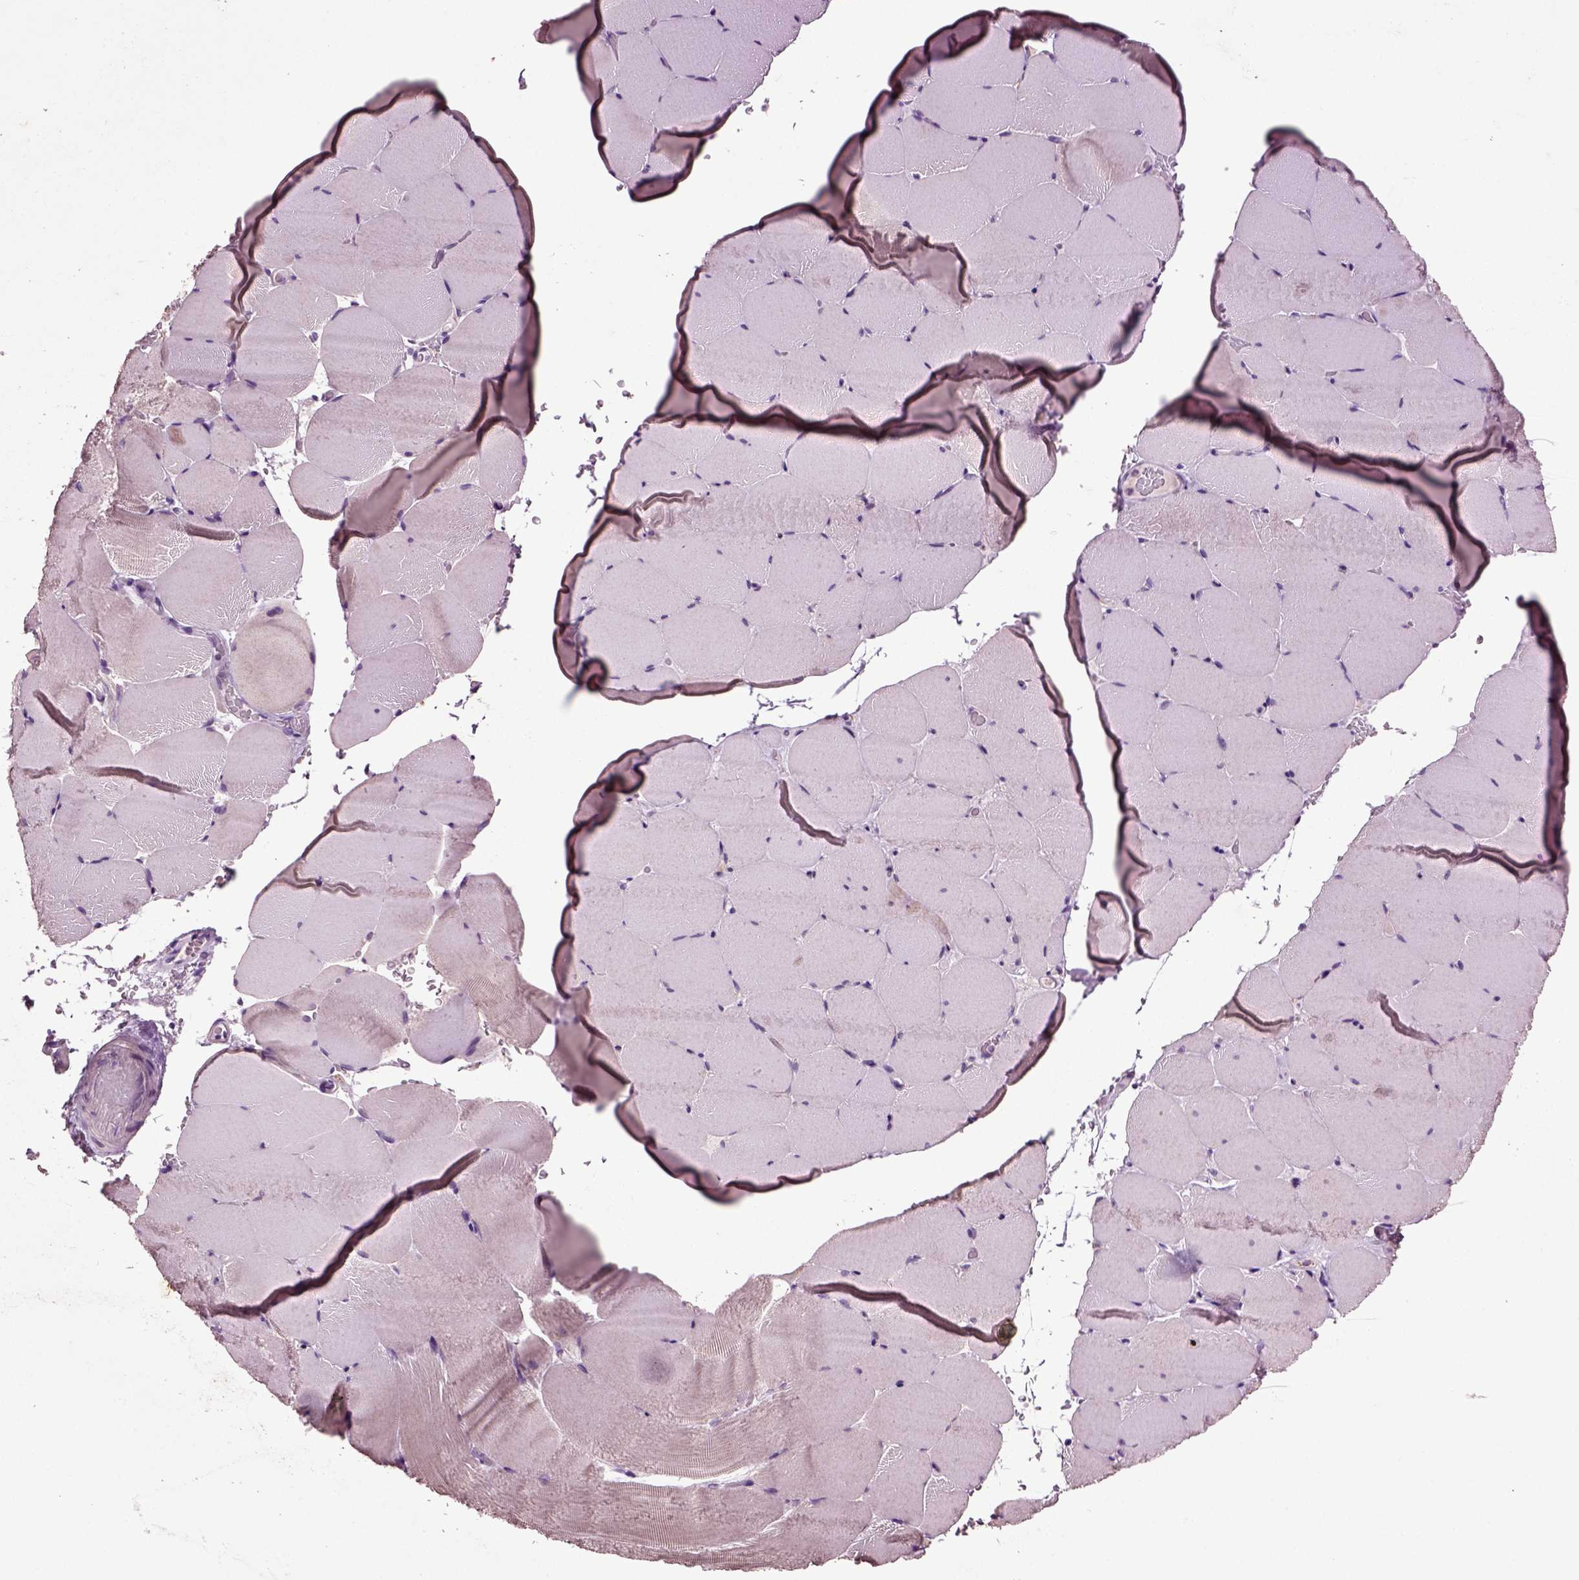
{"staining": {"intensity": "negative", "quantity": "none", "location": "none"}, "tissue": "skeletal muscle", "cell_type": "Myocytes", "image_type": "normal", "snomed": [{"axis": "morphology", "description": "Normal tissue, NOS"}, {"axis": "topography", "description": "Skeletal muscle"}], "caption": "Immunohistochemistry (IHC) micrograph of benign human skeletal muscle stained for a protein (brown), which exhibits no positivity in myocytes.", "gene": "CRHR1", "patient": {"sex": "female", "age": 37}}